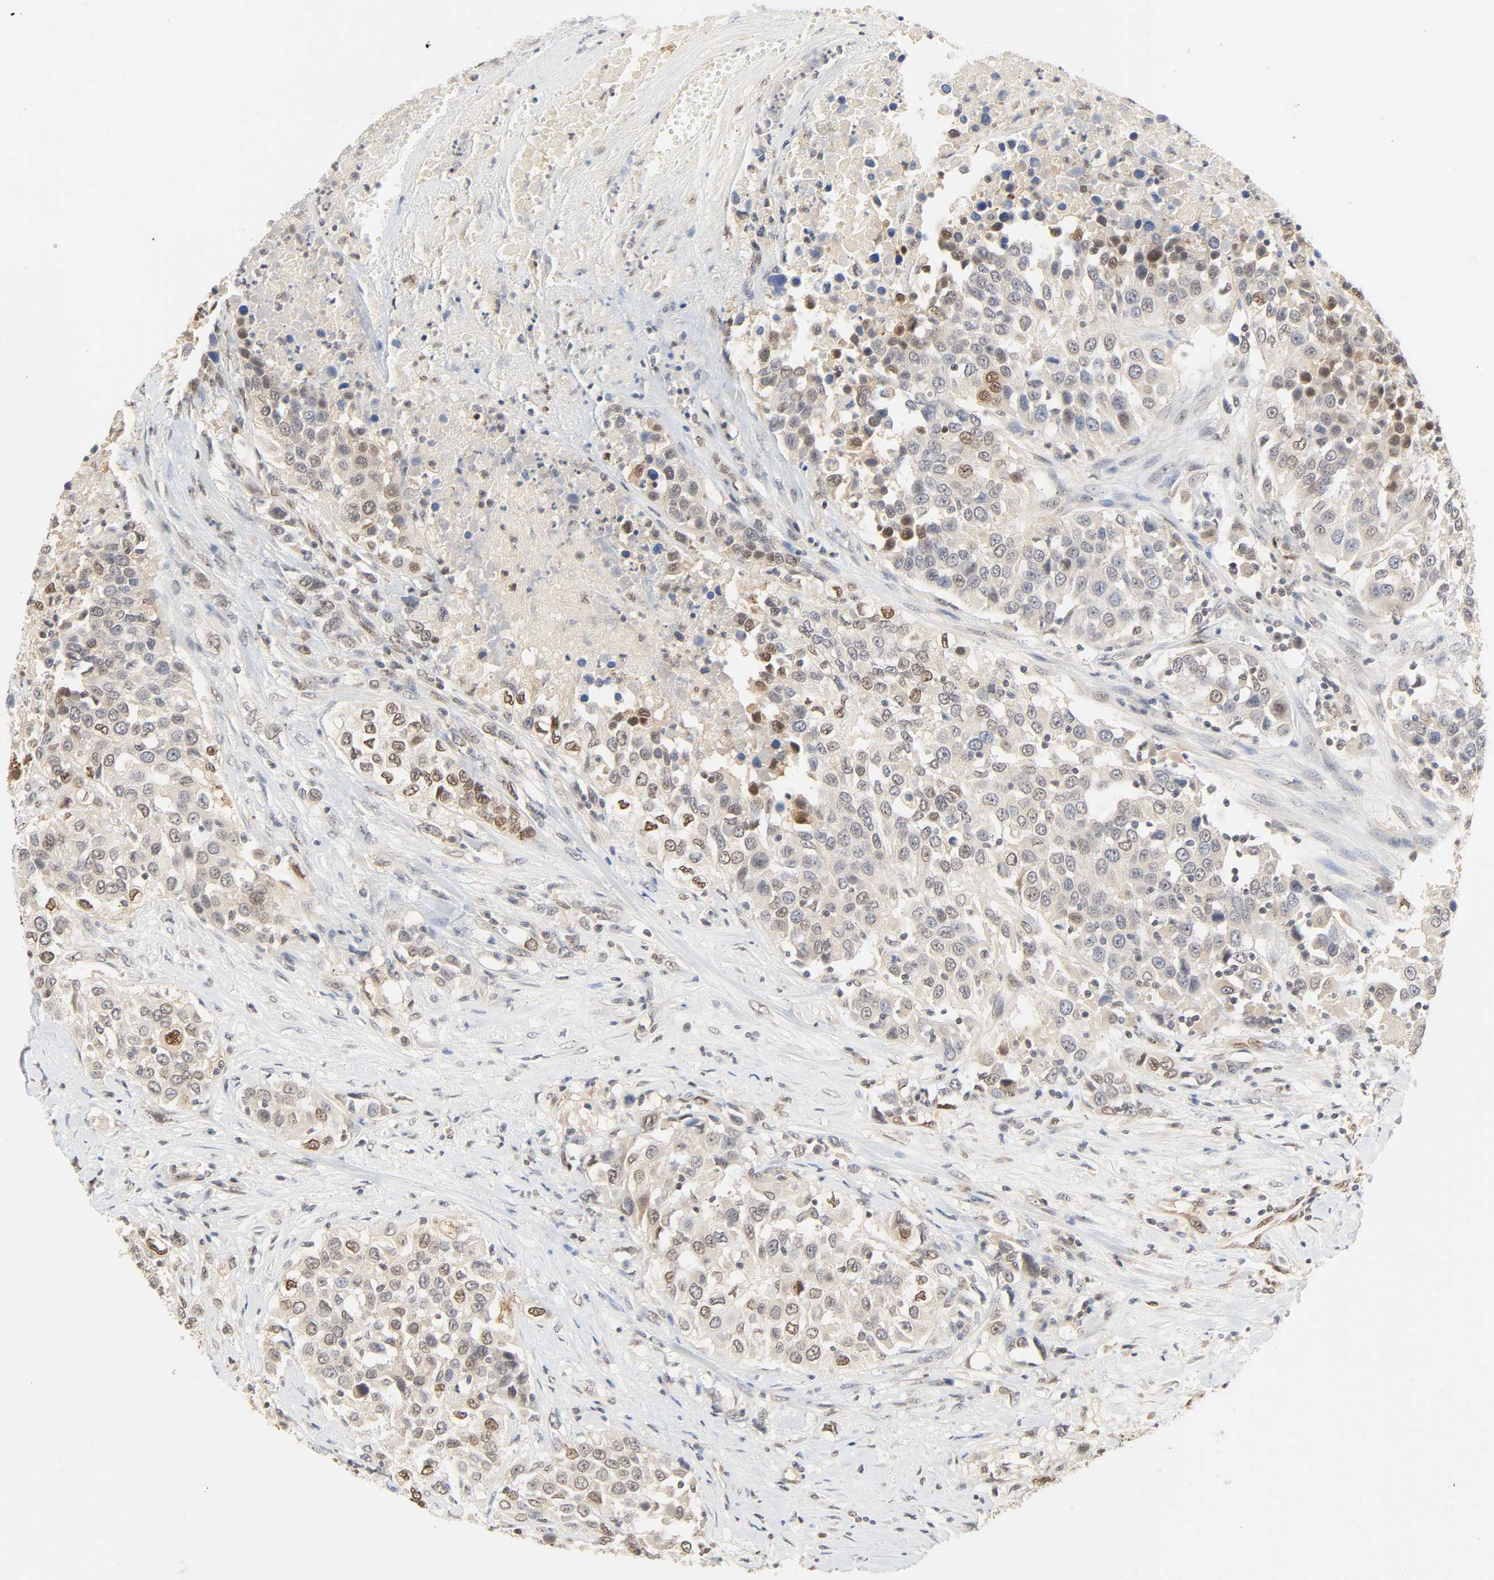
{"staining": {"intensity": "moderate", "quantity": "25%-75%", "location": "nuclear"}, "tissue": "urothelial cancer", "cell_type": "Tumor cells", "image_type": "cancer", "snomed": [{"axis": "morphology", "description": "Urothelial carcinoma, High grade"}, {"axis": "topography", "description": "Urinary bladder"}], "caption": "Immunohistochemistry histopathology image of human urothelial cancer stained for a protein (brown), which reveals medium levels of moderate nuclear expression in approximately 25%-75% of tumor cells.", "gene": "UBC", "patient": {"sex": "female", "age": 80}}